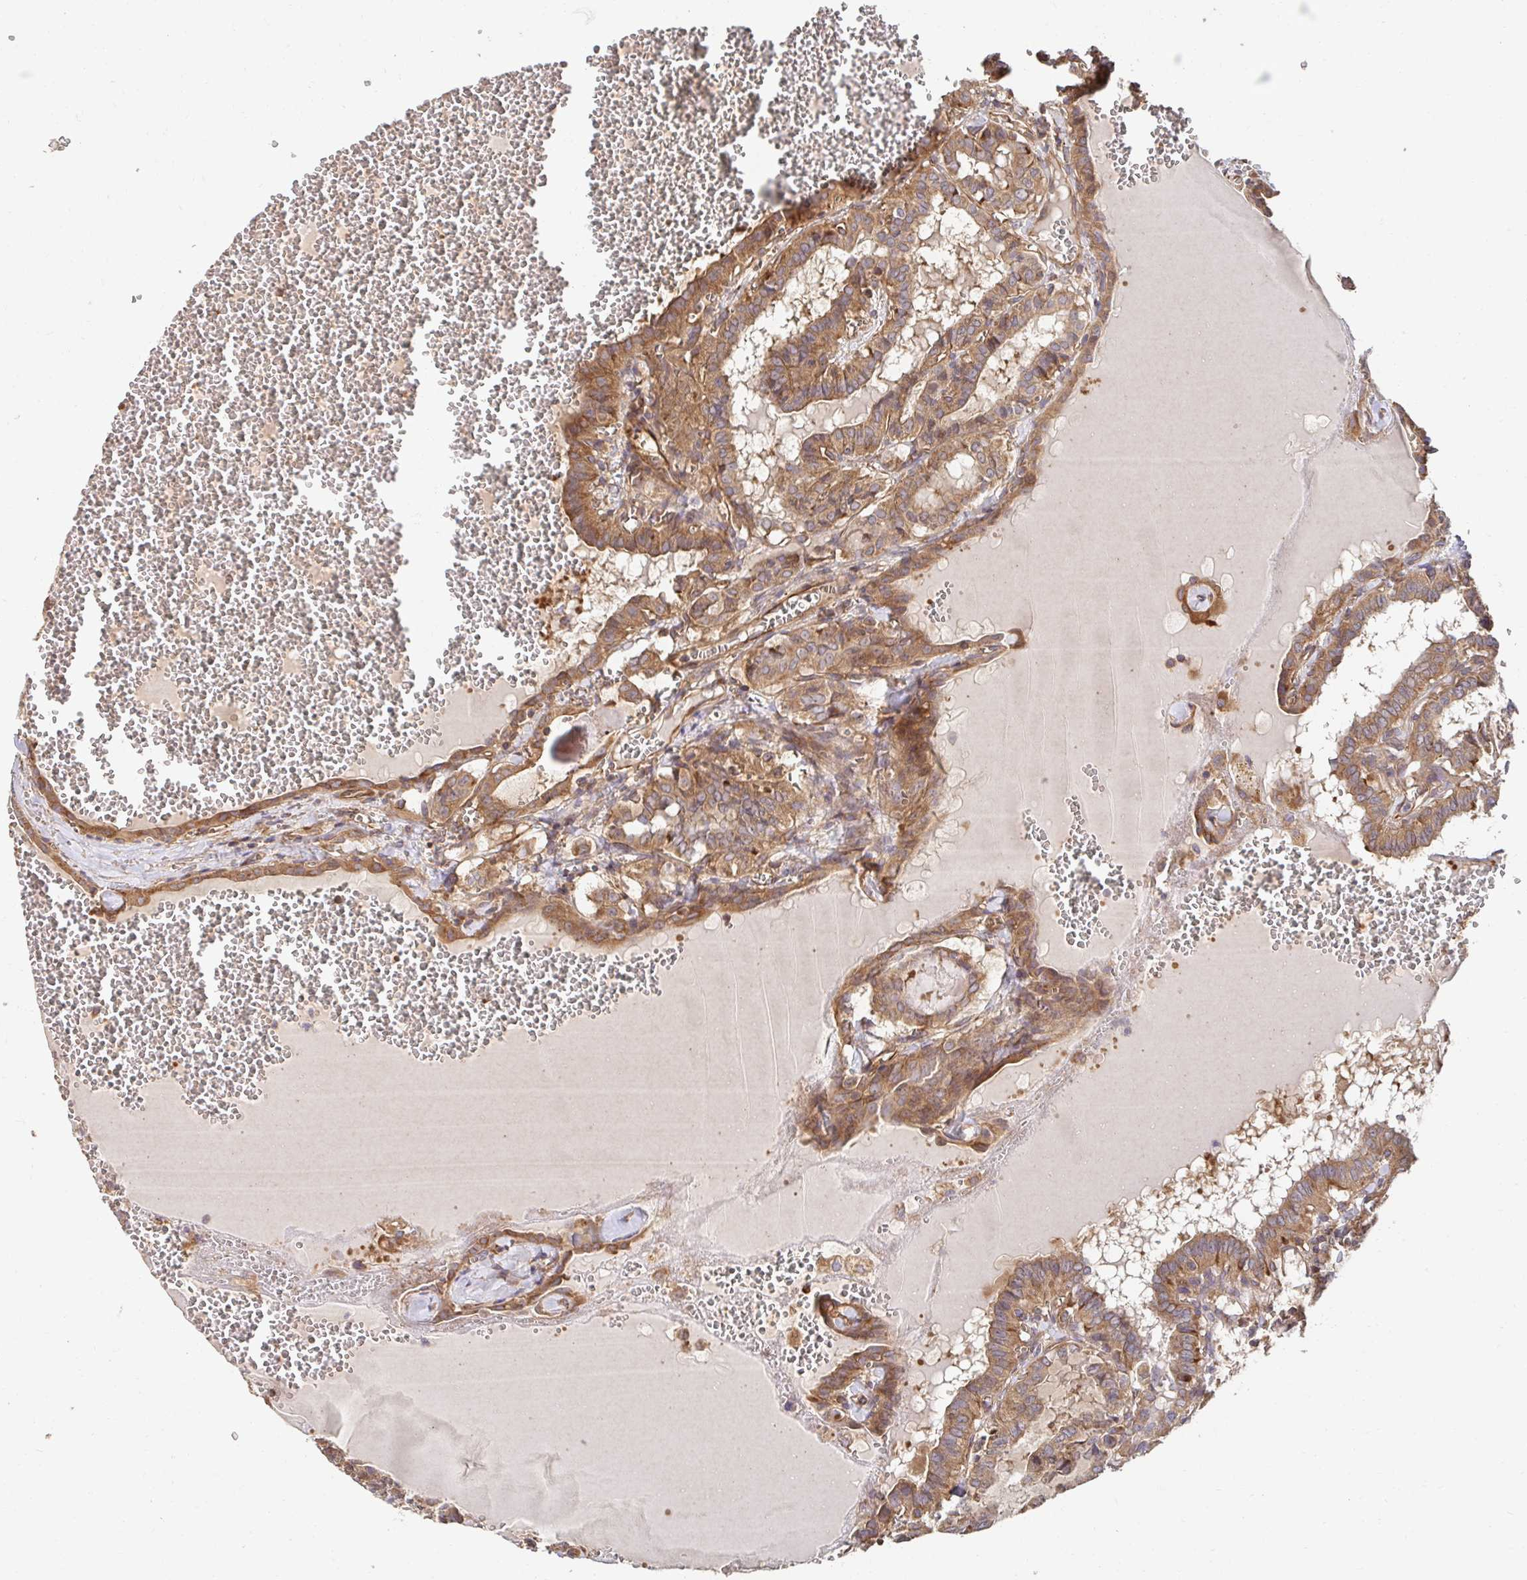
{"staining": {"intensity": "moderate", "quantity": ">75%", "location": "cytoplasmic/membranous"}, "tissue": "thyroid cancer", "cell_type": "Tumor cells", "image_type": "cancer", "snomed": [{"axis": "morphology", "description": "Papillary adenocarcinoma, NOS"}, {"axis": "topography", "description": "Thyroid gland"}], "caption": "Immunohistochemical staining of human thyroid cancer reveals medium levels of moderate cytoplasmic/membranous expression in about >75% of tumor cells. (Brightfield microscopy of DAB IHC at high magnification).", "gene": "APBB1", "patient": {"sex": "female", "age": 21}}